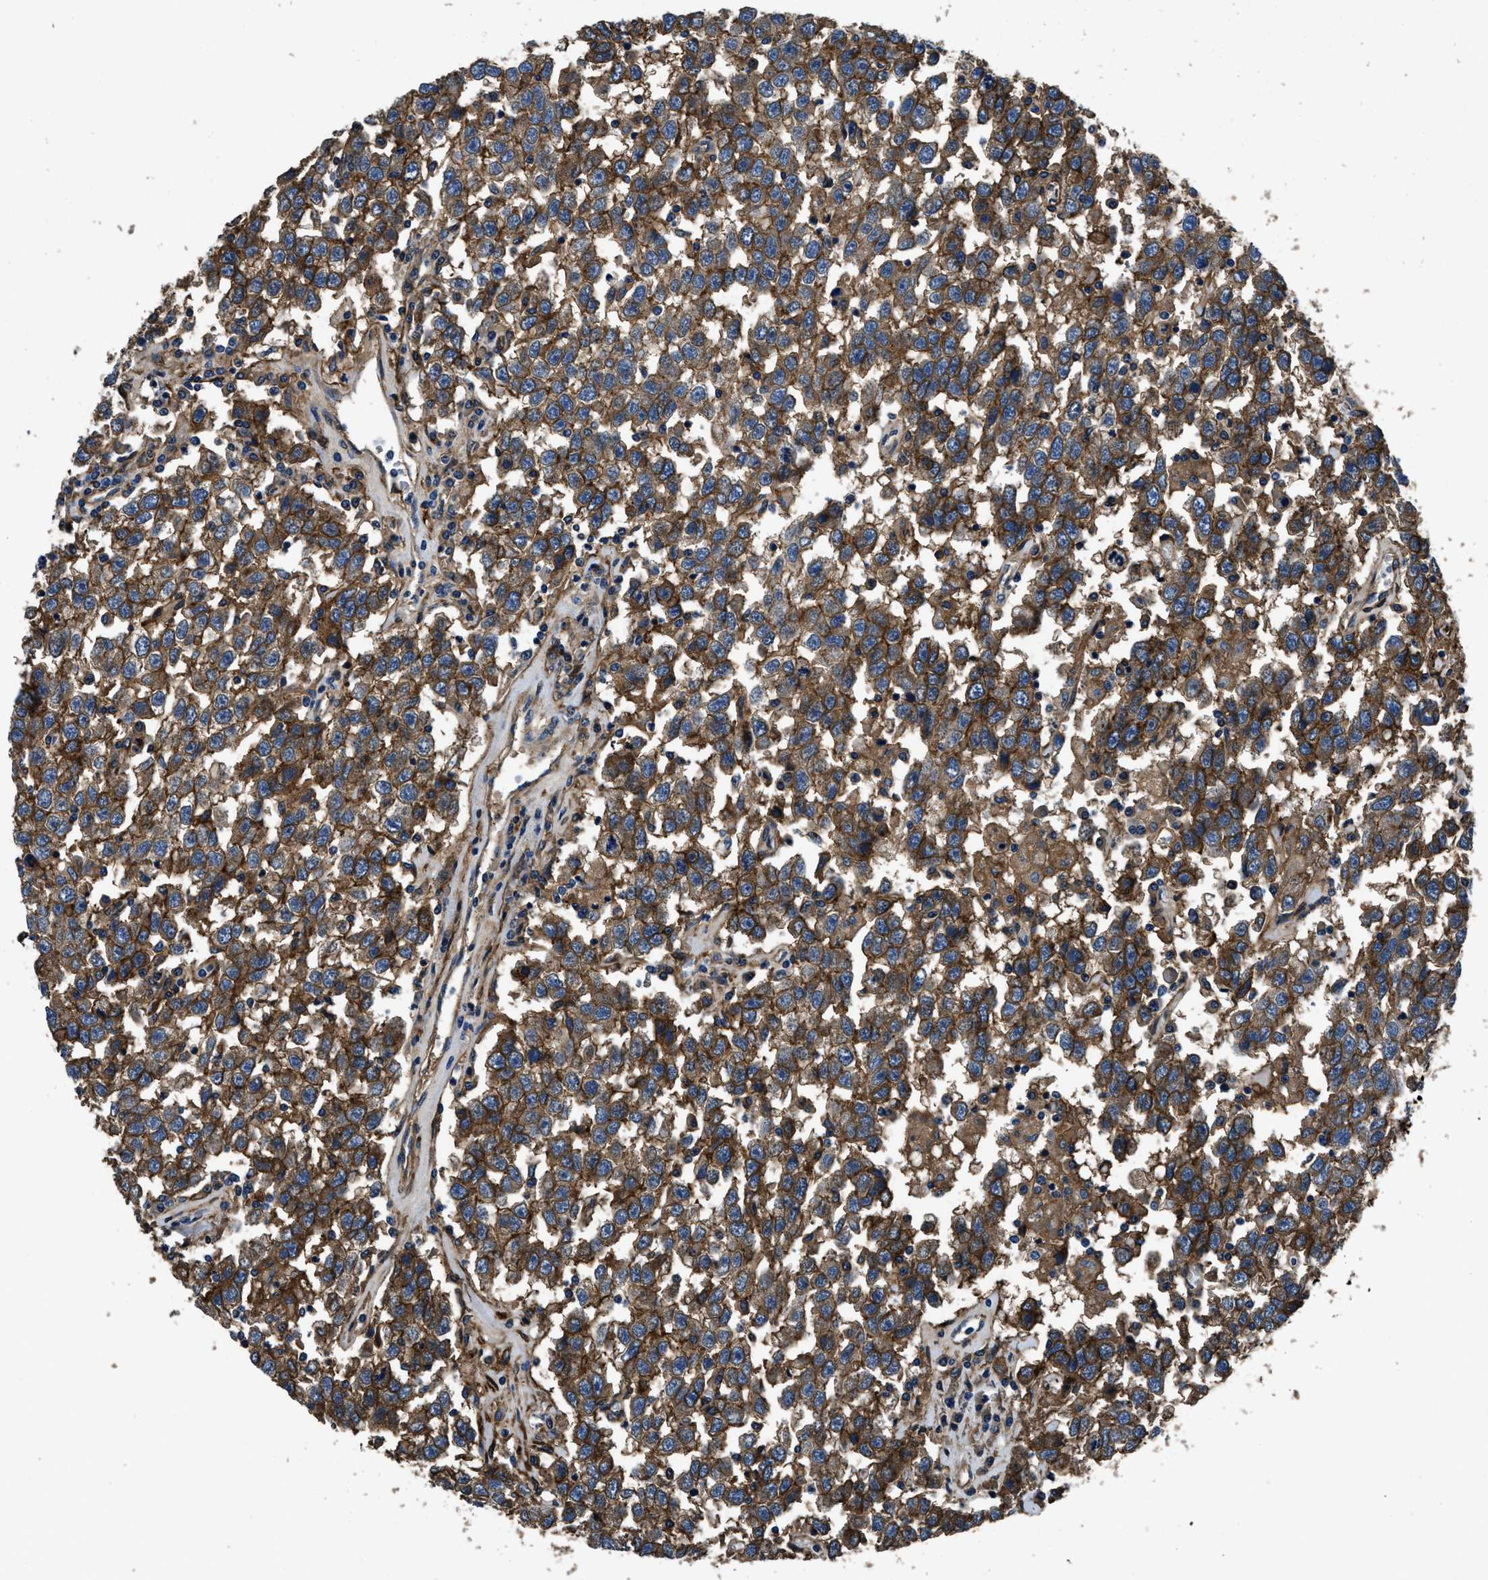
{"staining": {"intensity": "moderate", "quantity": ">75%", "location": "cytoplasmic/membranous"}, "tissue": "testis cancer", "cell_type": "Tumor cells", "image_type": "cancer", "snomed": [{"axis": "morphology", "description": "Seminoma, NOS"}, {"axis": "topography", "description": "Testis"}], "caption": "IHC histopathology image of neoplastic tissue: human seminoma (testis) stained using immunohistochemistry reveals medium levels of moderate protein expression localized specifically in the cytoplasmic/membranous of tumor cells, appearing as a cytoplasmic/membranous brown color.", "gene": "CD276", "patient": {"sex": "male", "age": 41}}